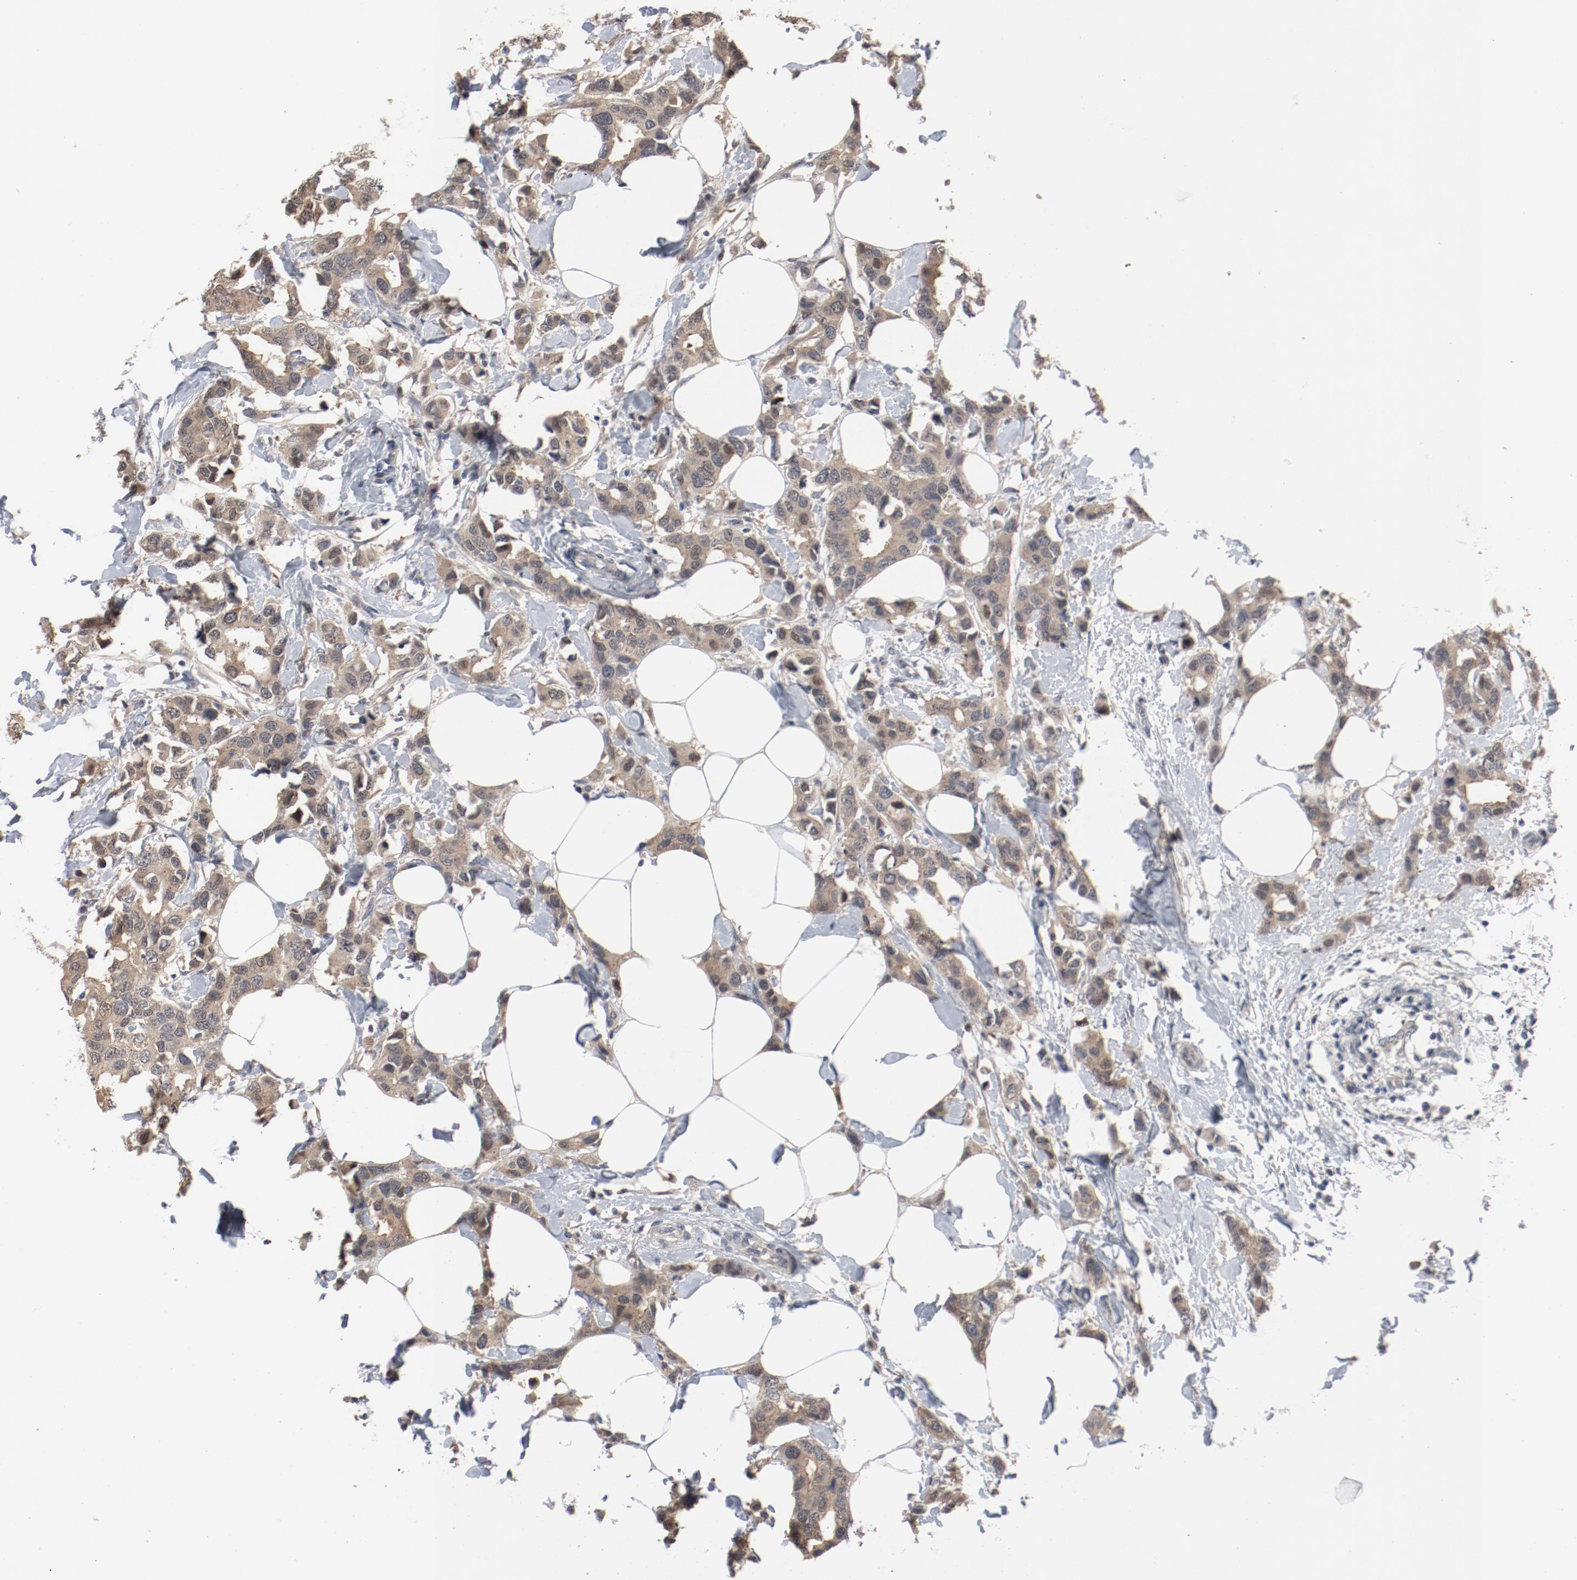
{"staining": {"intensity": "moderate", "quantity": ">75%", "location": "cytoplasmic/membranous"}, "tissue": "breast cancer", "cell_type": "Tumor cells", "image_type": "cancer", "snomed": [{"axis": "morphology", "description": "Normal tissue, NOS"}, {"axis": "morphology", "description": "Duct carcinoma"}, {"axis": "topography", "description": "Breast"}], "caption": "Immunohistochemistry (IHC) staining of breast infiltrating ductal carcinoma, which shows medium levels of moderate cytoplasmic/membranous positivity in approximately >75% of tumor cells indicating moderate cytoplasmic/membranous protein expression. The staining was performed using DAB (3,3'-diaminobenzidine) (brown) for protein detection and nuclei were counterstained in hematoxylin (blue).", "gene": "DNAL4", "patient": {"sex": "female", "age": 50}}